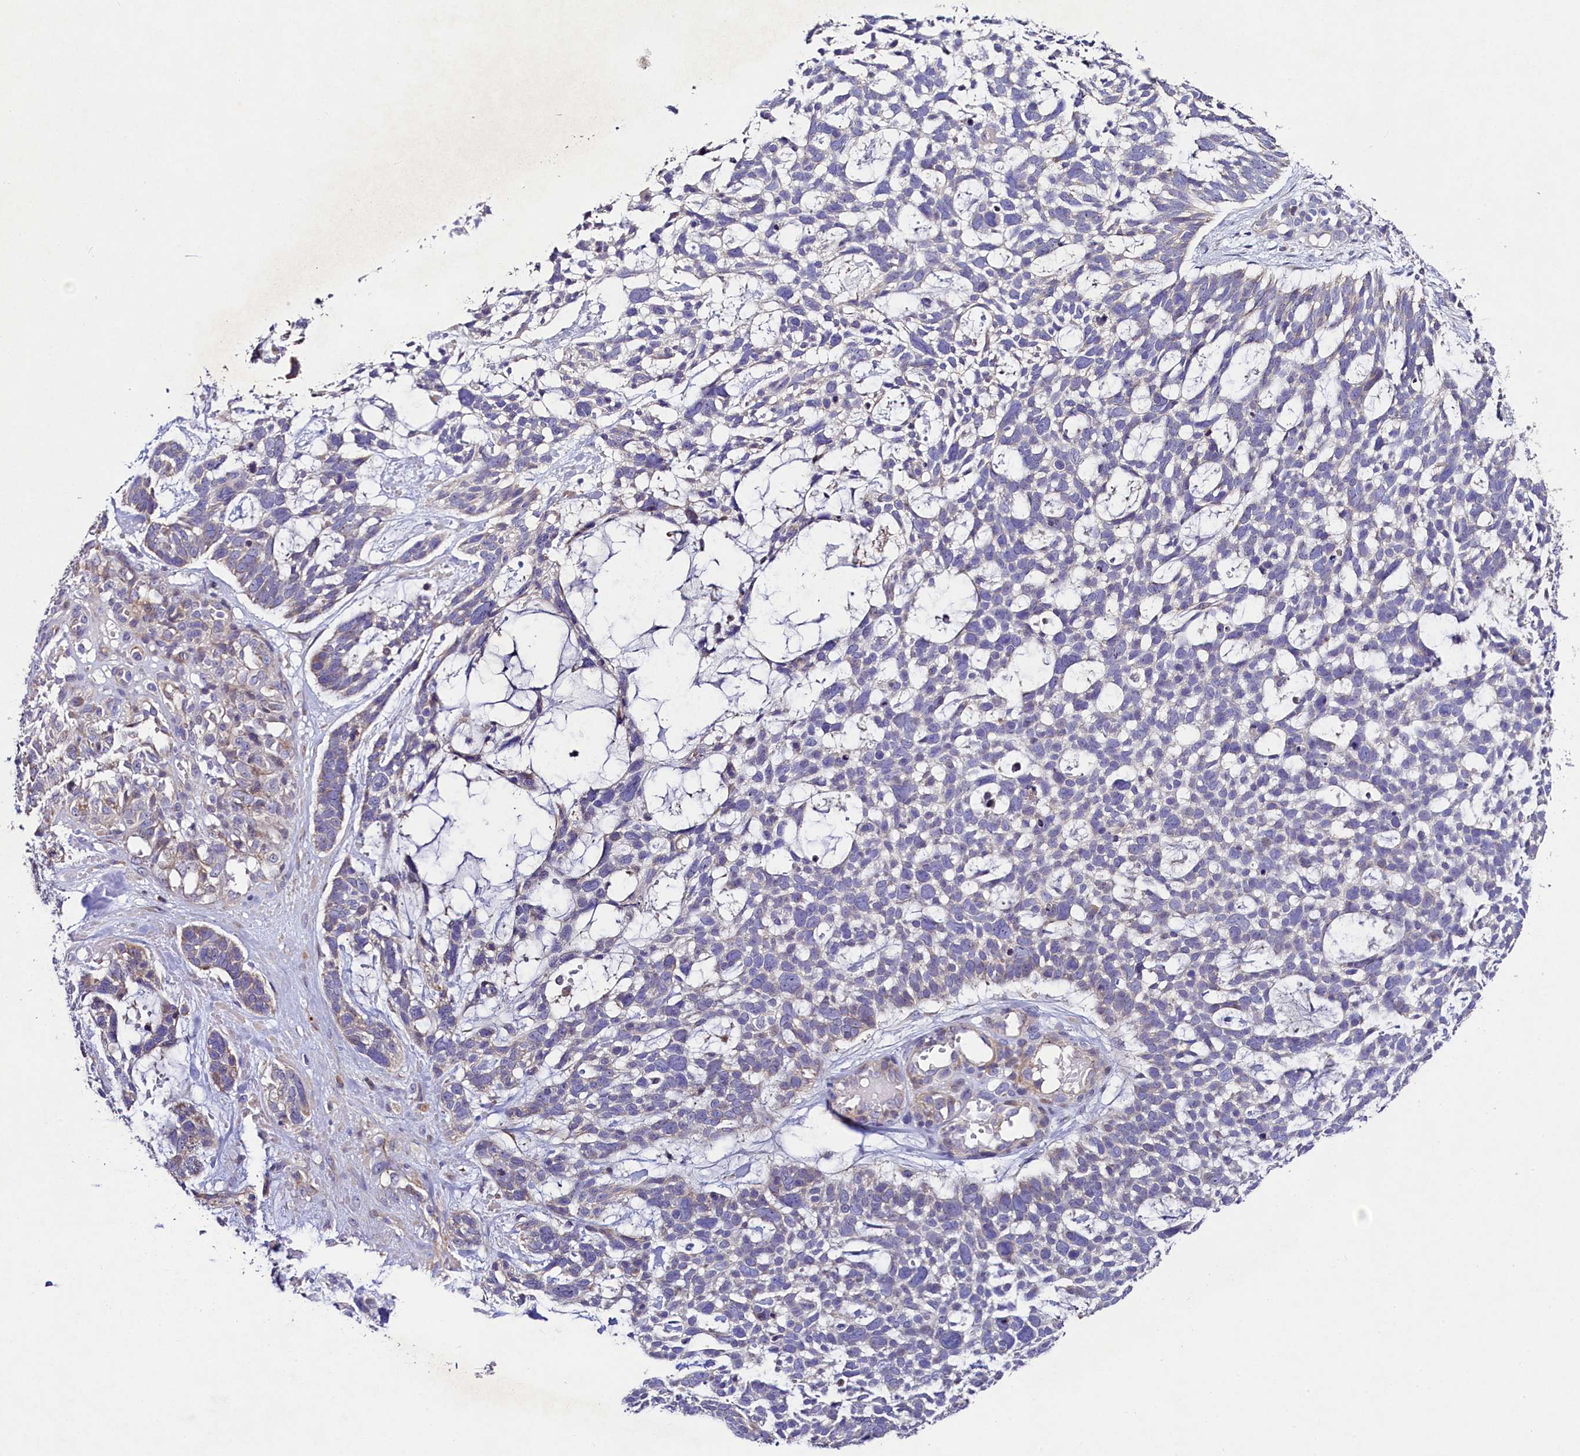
{"staining": {"intensity": "negative", "quantity": "none", "location": "none"}, "tissue": "skin cancer", "cell_type": "Tumor cells", "image_type": "cancer", "snomed": [{"axis": "morphology", "description": "Basal cell carcinoma"}, {"axis": "topography", "description": "Skin"}], "caption": "Tumor cells show no significant protein staining in skin cancer (basal cell carcinoma).", "gene": "FXYD6", "patient": {"sex": "male", "age": 88}}